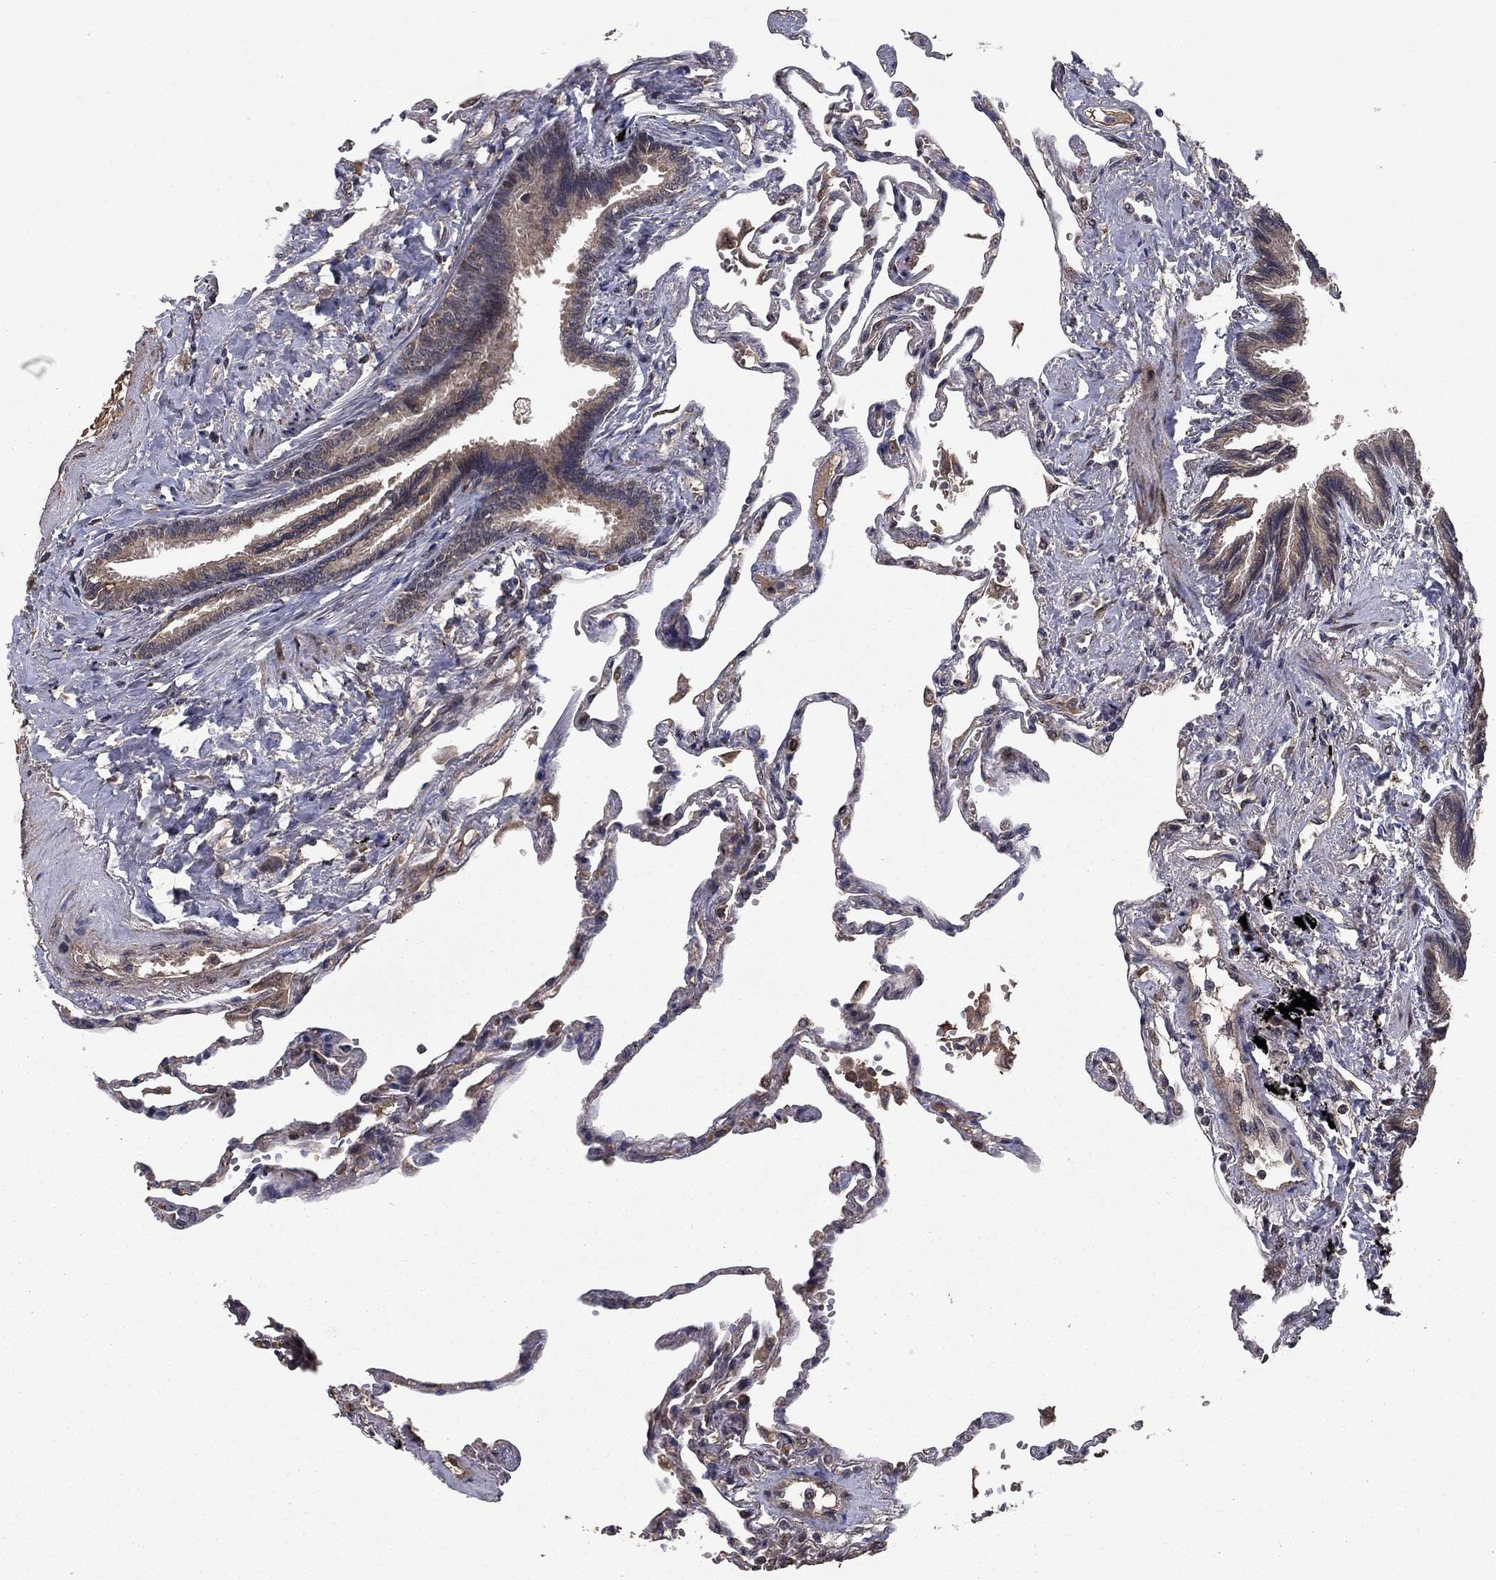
{"staining": {"intensity": "negative", "quantity": "none", "location": "none"}, "tissue": "lung", "cell_type": "Alveolar cells", "image_type": "normal", "snomed": [{"axis": "morphology", "description": "Normal tissue, NOS"}, {"axis": "topography", "description": "Lung"}], "caption": "IHC of unremarkable human lung exhibits no positivity in alveolar cells. (Stains: DAB immunohistochemistry with hematoxylin counter stain, Microscopy: brightfield microscopy at high magnification).", "gene": "DHRS1", "patient": {"sex": "male", "age": 78}}